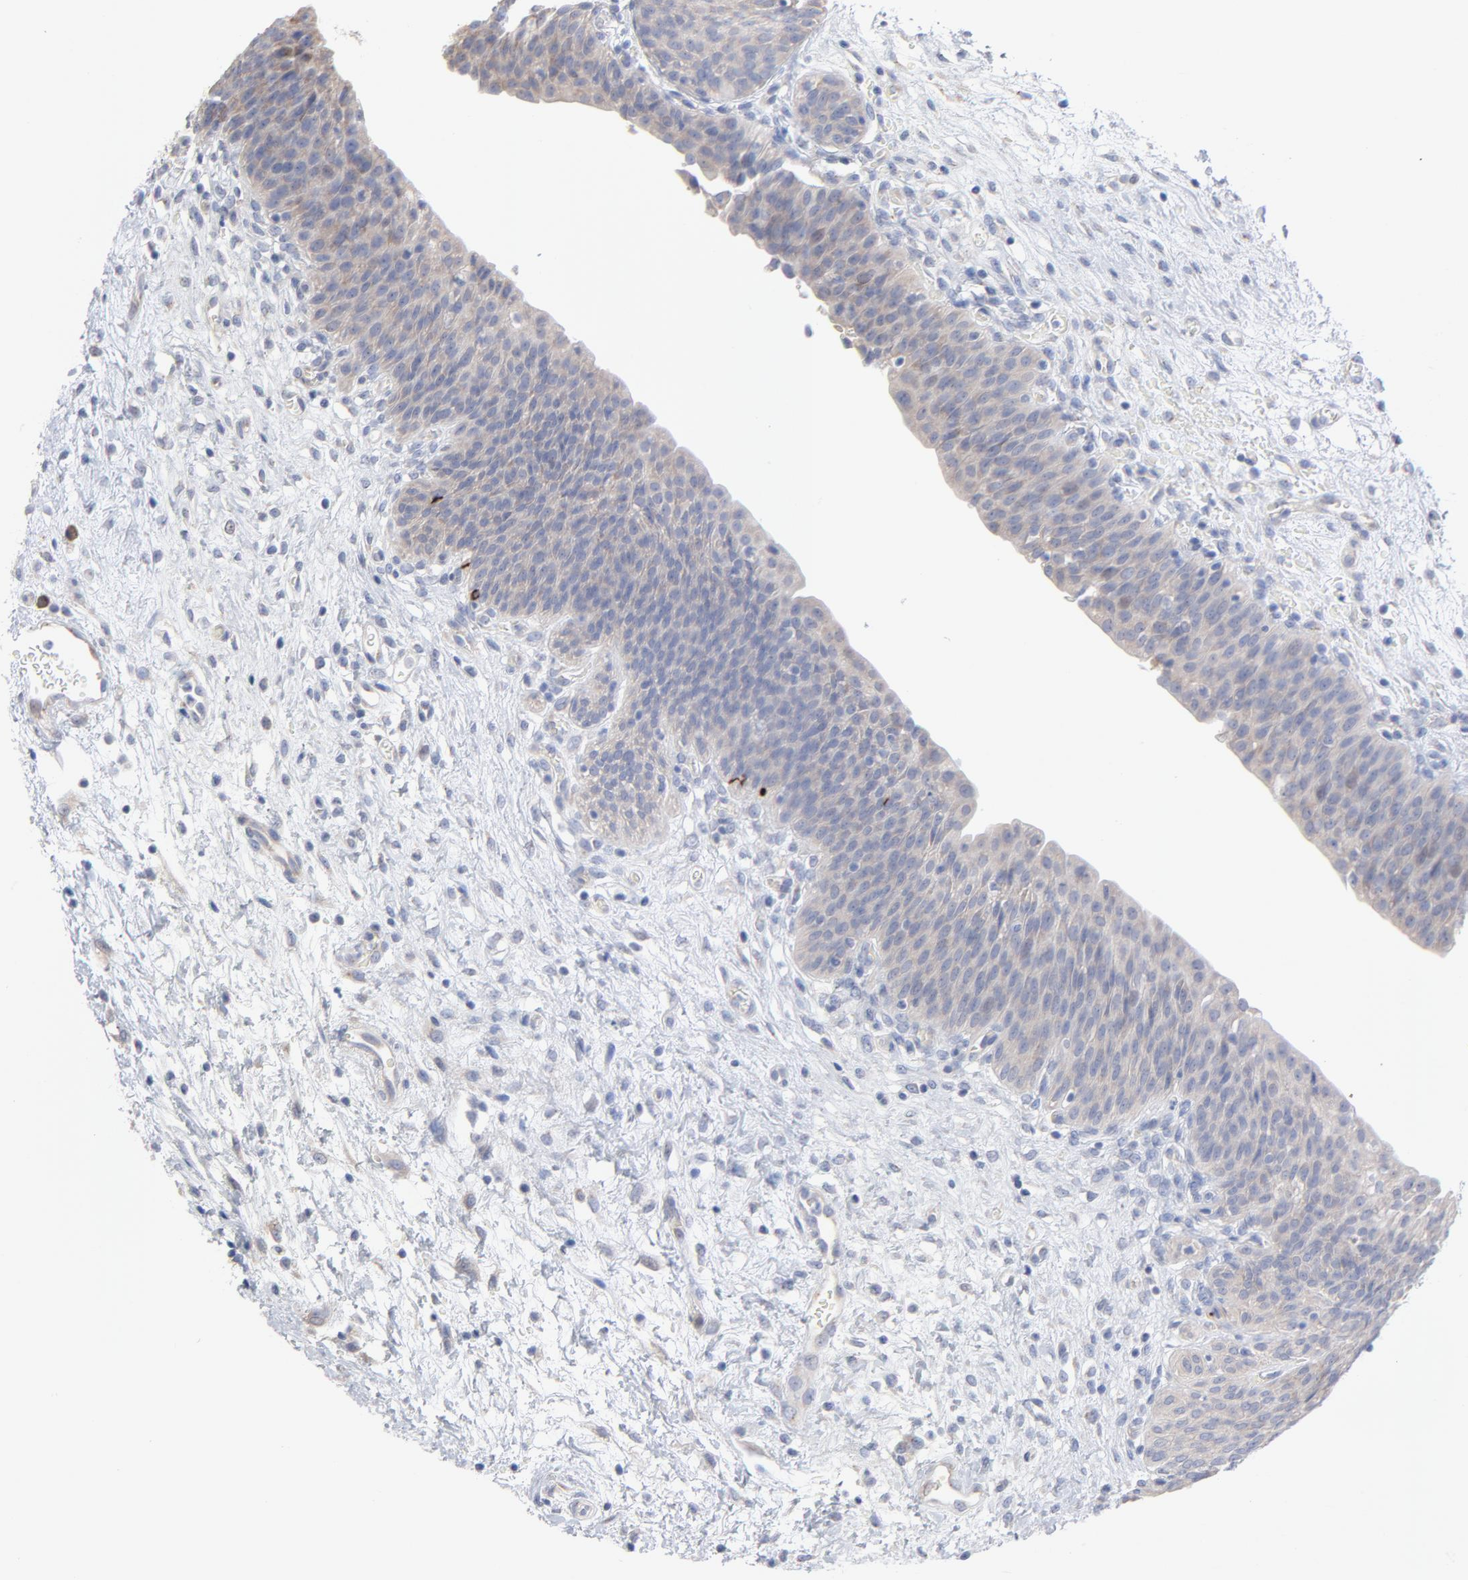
{"staining": {"intensity": "weak", "quantity": ">75%", "location": "cytoplasmic/membranous"}, "tissue": "urinary bladder", "cell_type": "Urothelial cells", "image_type": "normal", "snomed": [{"axis": "morphology", "description": "Normal tissue, NOS"}, {"axis": "topography", "description": "Smooth muscle"}, {"axis": "topography", "description": "Urinary bladder"}], "caption": "Brown immunohistochemical staining in unremarkable urinary bladder demonstrates weak cytoplasmic/membranous staining in about >75% of urothelial cells.", "gene": "CPE", "patient": {"sex": "male", "age": 35}}